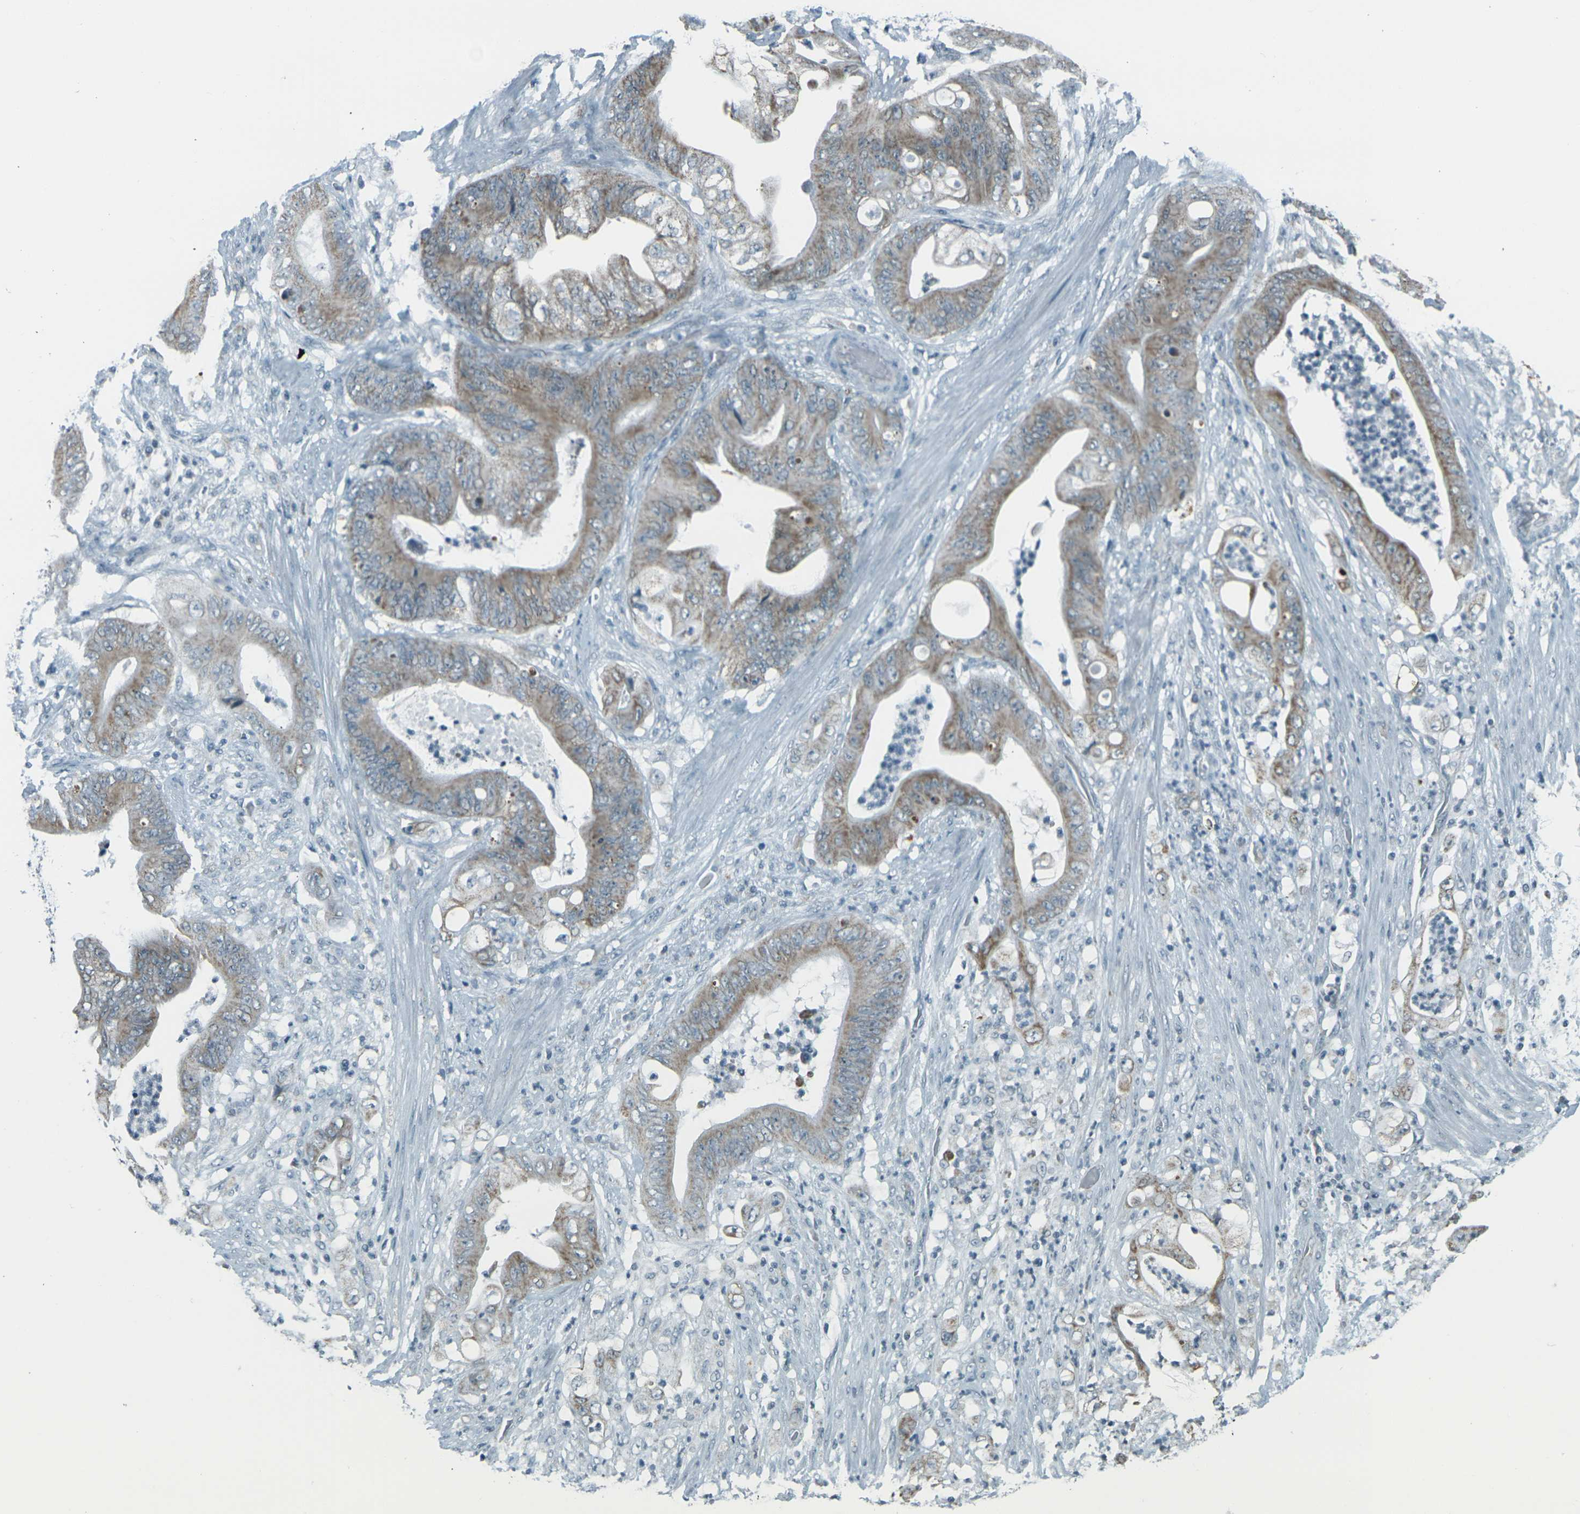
{"staining": {"intensity": "weak", "quantity": ">75%", "location": "cytoplasmic/membranous"}, "tissue": "stomach cancer", "cell_type": "Tumor cells", "image_type": "cancer", "snomed": [{"axis": "morphology", "description": "Adenocarcinoma, NOS"}, {"axis": "topography", "description": "Stomach"}], "caption": "Stomach cancer stained with immunohistochemistry (IHC) exhibits weak cytoplasmic/membranous positivity in about >75% of tumor cells. The staining was performed using DAB, with brown indicating positive protein expression. Nuclei are stained blue with hematoxylin.", "gene": "H2BC1", "patient": {"sex": "female", "age": 73}}